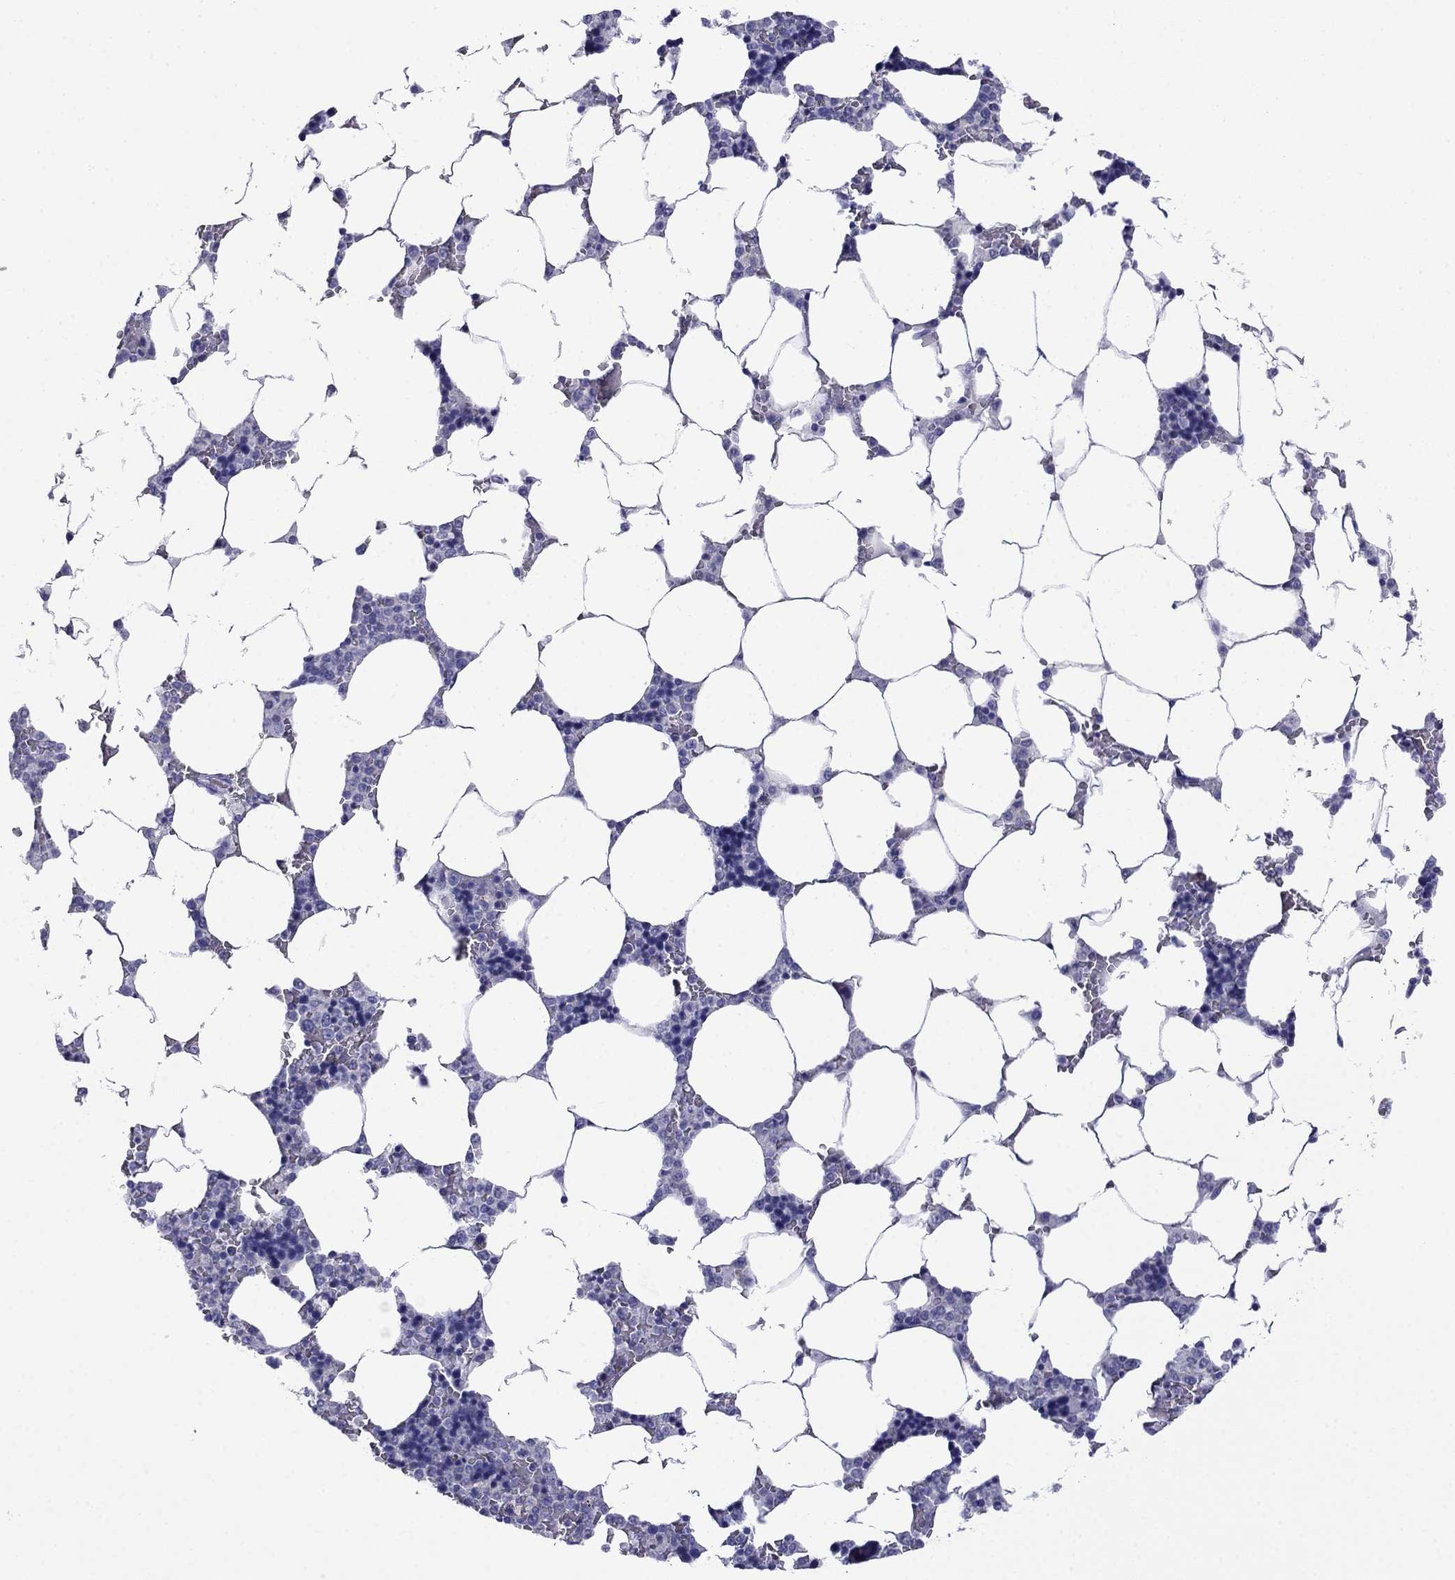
{"staining": {"intensity": "negative", "quantity": "none", "location": "none"}, "tissue": "bone marrow", "cell_type": "Hematopoietic cells", "image_type": "normal", "snomed": [{"axis": "morphology", "description": "Normal tissue, NOS"}, {"axis": "topography", "description": "Bone marrow"}], "caption": "DAB (3,3'-diaminobenzidine) immunohistochemical staining of normal bone marrow demonstrates no significant expression in hematopoietic cells.", "gene": "MYO15A", "patient": {"sex": "male", "age": 63}}